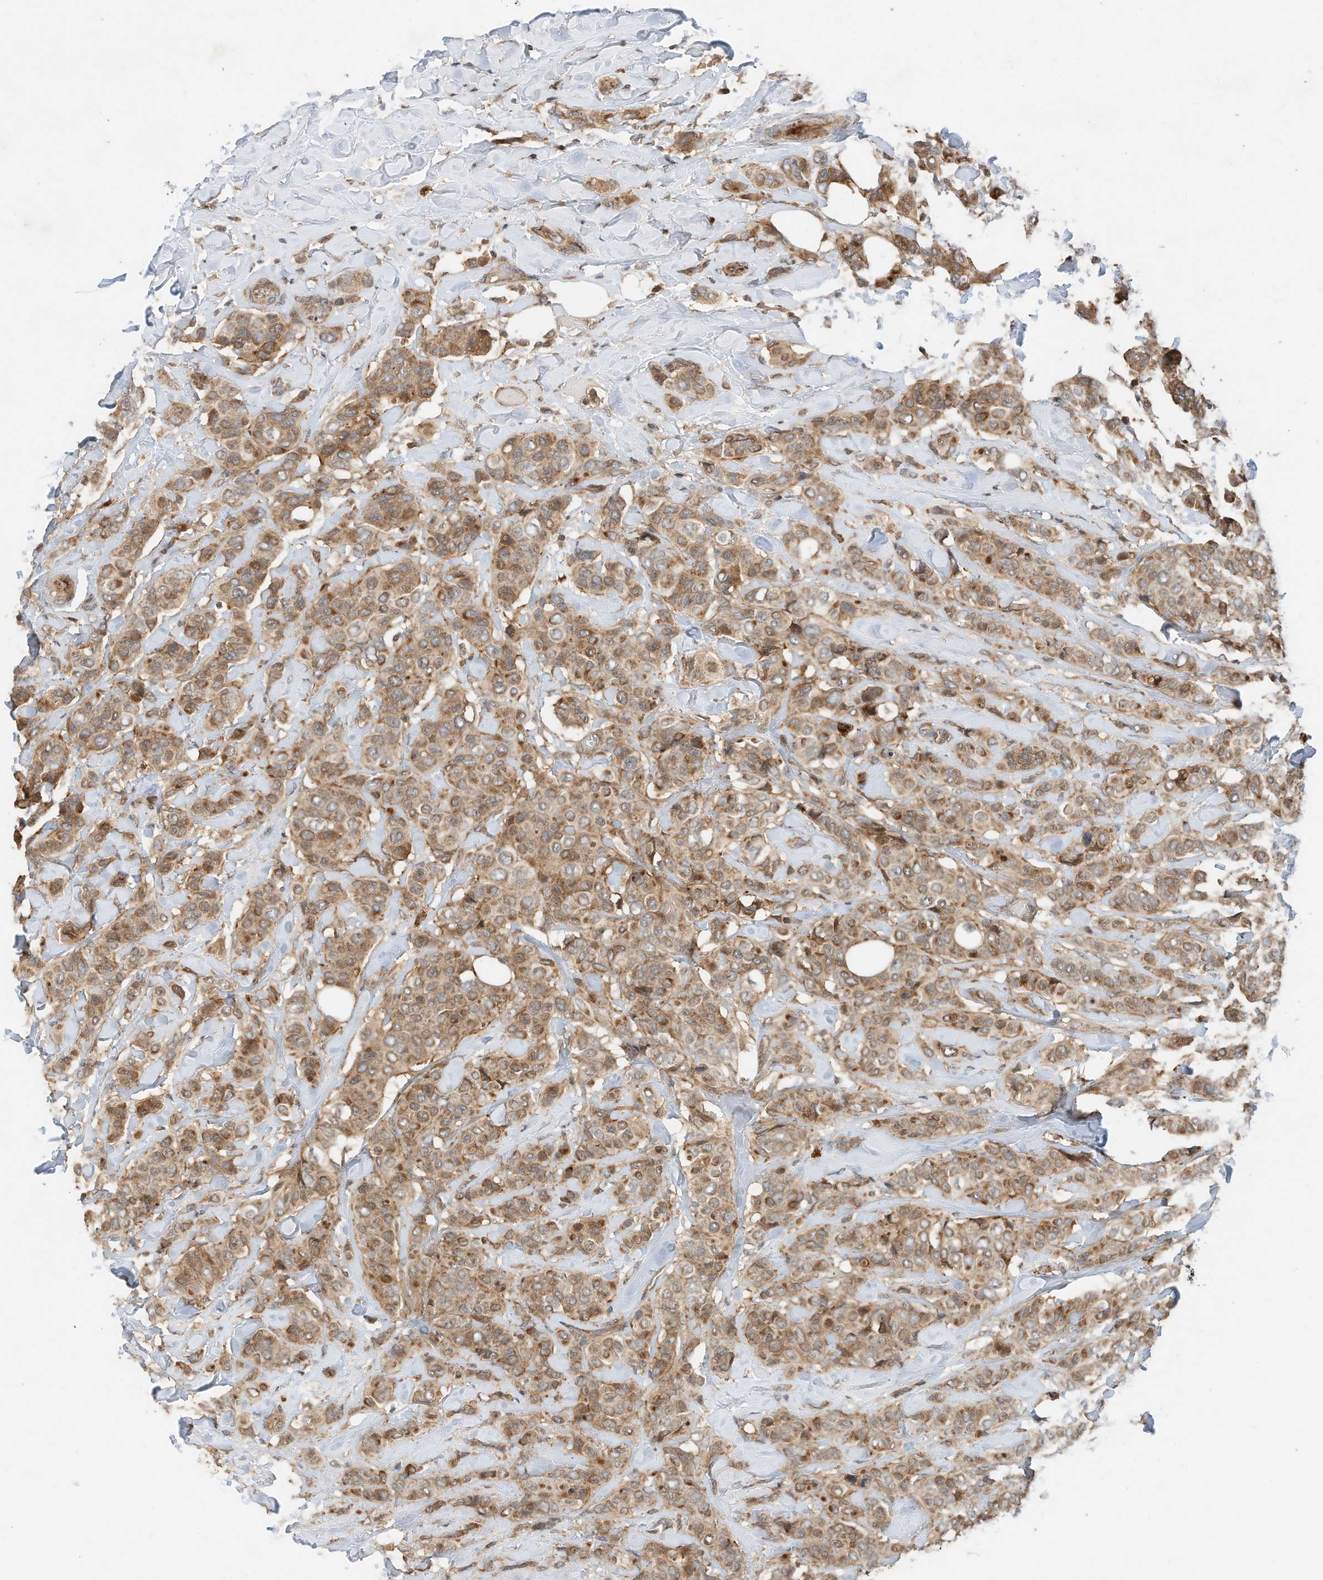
{"staining": {"intensity": "moderate", "quantity": ">75%", "location": "cytoplasmic/membranous"}, "tissue": "breast cancer", "cell_type": "Tumor cells", "image_type": "cancer", "snomed": [{"axis": "morphology", "description": "Lobular carcinoma"}, {"axis": "topography", "description": "Breast"}], "caption": "IHC (DAB (3,3'-diaminobenzidine)) staining of human breast cancer (lobular carcinoma) demonstrates moderate cytoplasmic/membranous protein positivity in about >75% of tumor cells.", "gene": "CPAMD8", "patient": {"sex": "female", "age": 51}}